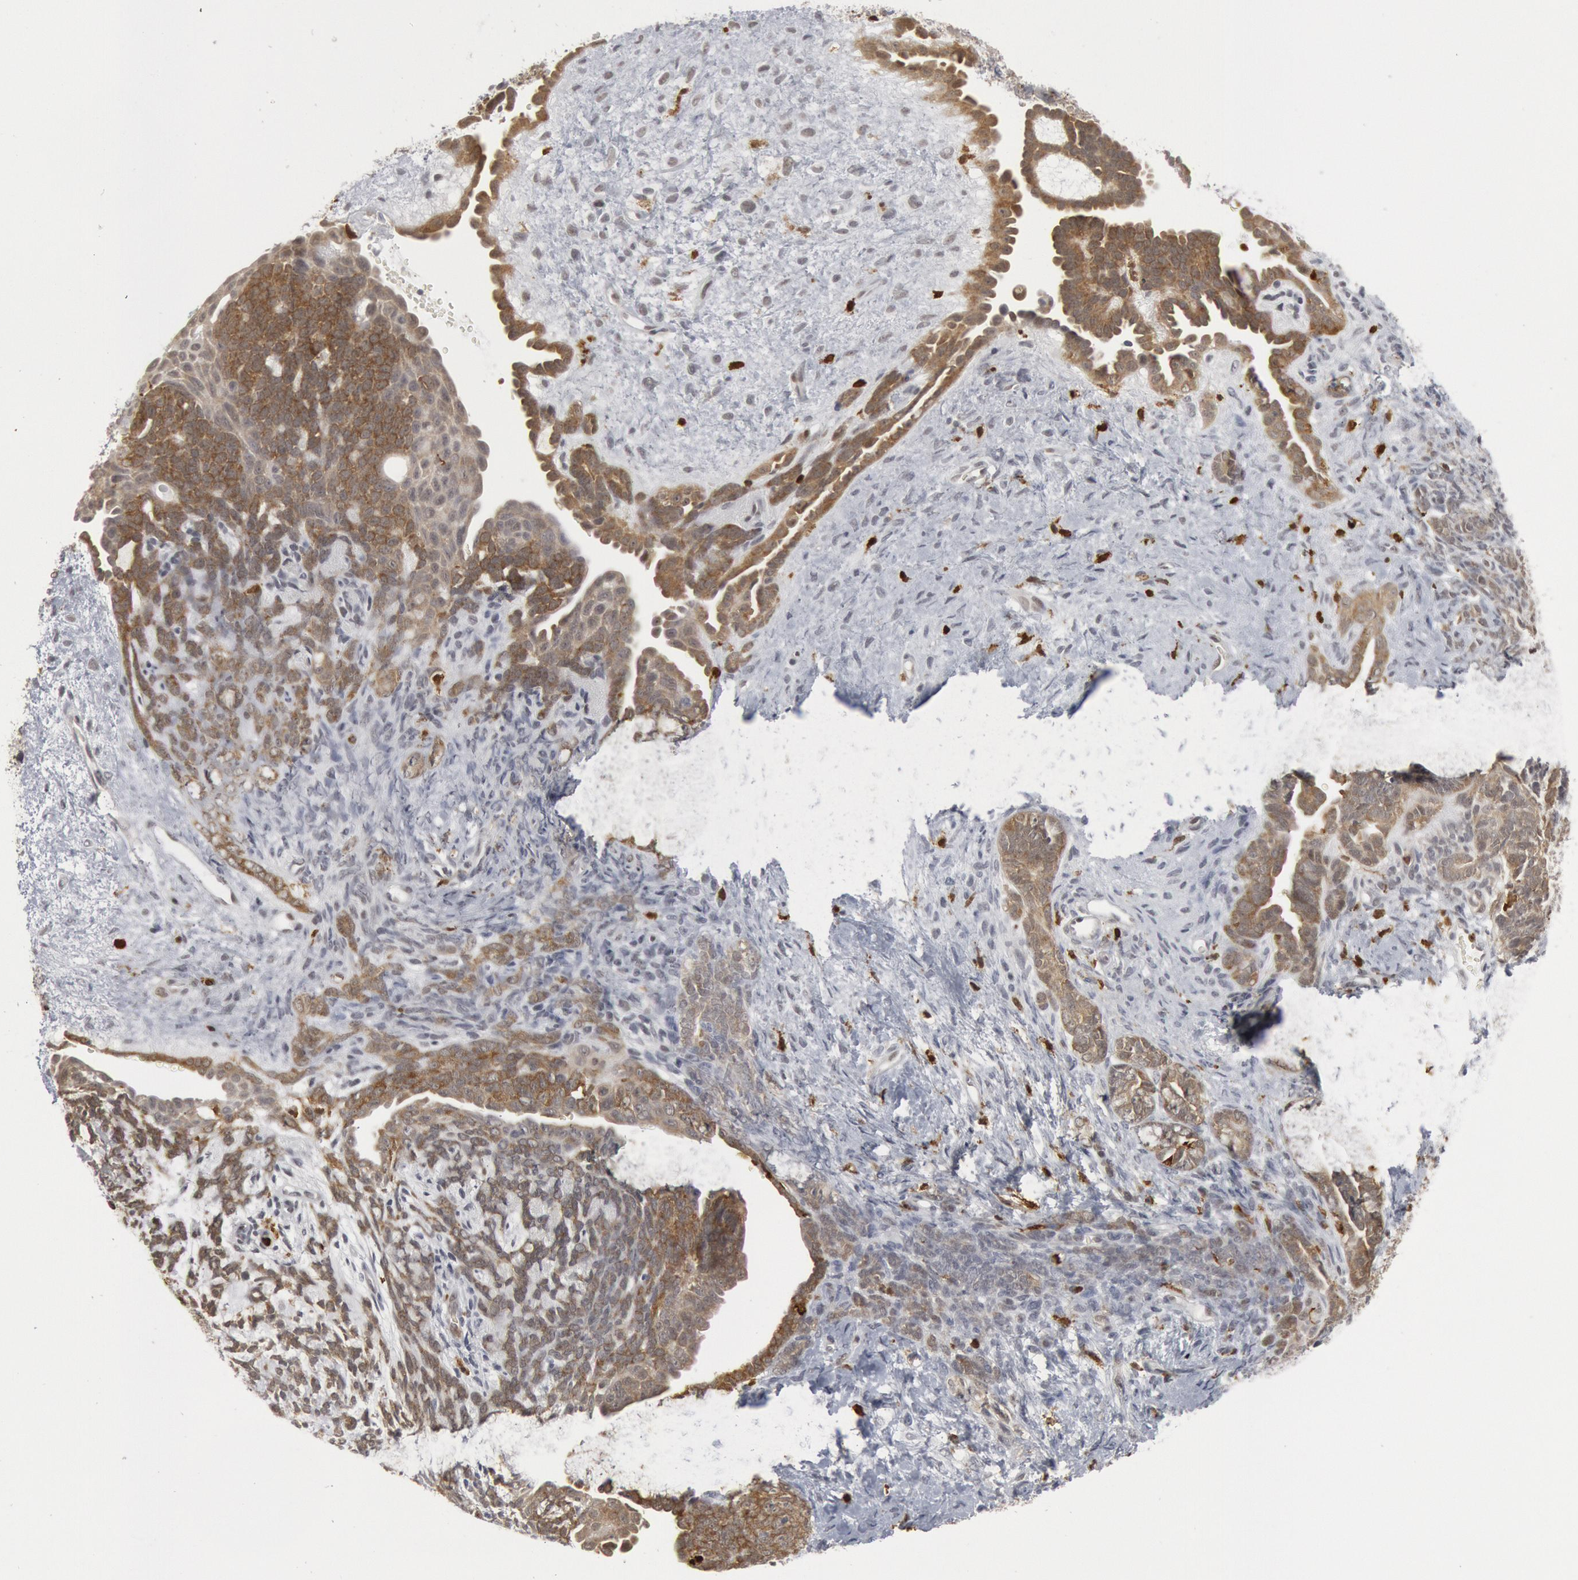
{"staining": {"intensity": "weak", "quantity": "25%-75%", "location": "cytoplasmic/membranous"}, "tissue": "endometrial cancer", "cell_type": "Tumor cells", "image_type": "cancer", "snomed": [{"axis": "morphology", "description": "Neoplasm, malignant, NOS"}, {"axis": "topography", "description": "Endometrium"}], "caption": "High-power microscopy captured an immunohistochemistry (IHC) histopathology image of endometrial malignant neoplasm, revealing weak cytoplasmic/membranous positivity in about 25%-75% of tumor cells.", "gene": "PTPN6", "patient": {"sex": "female", "age": 74}}